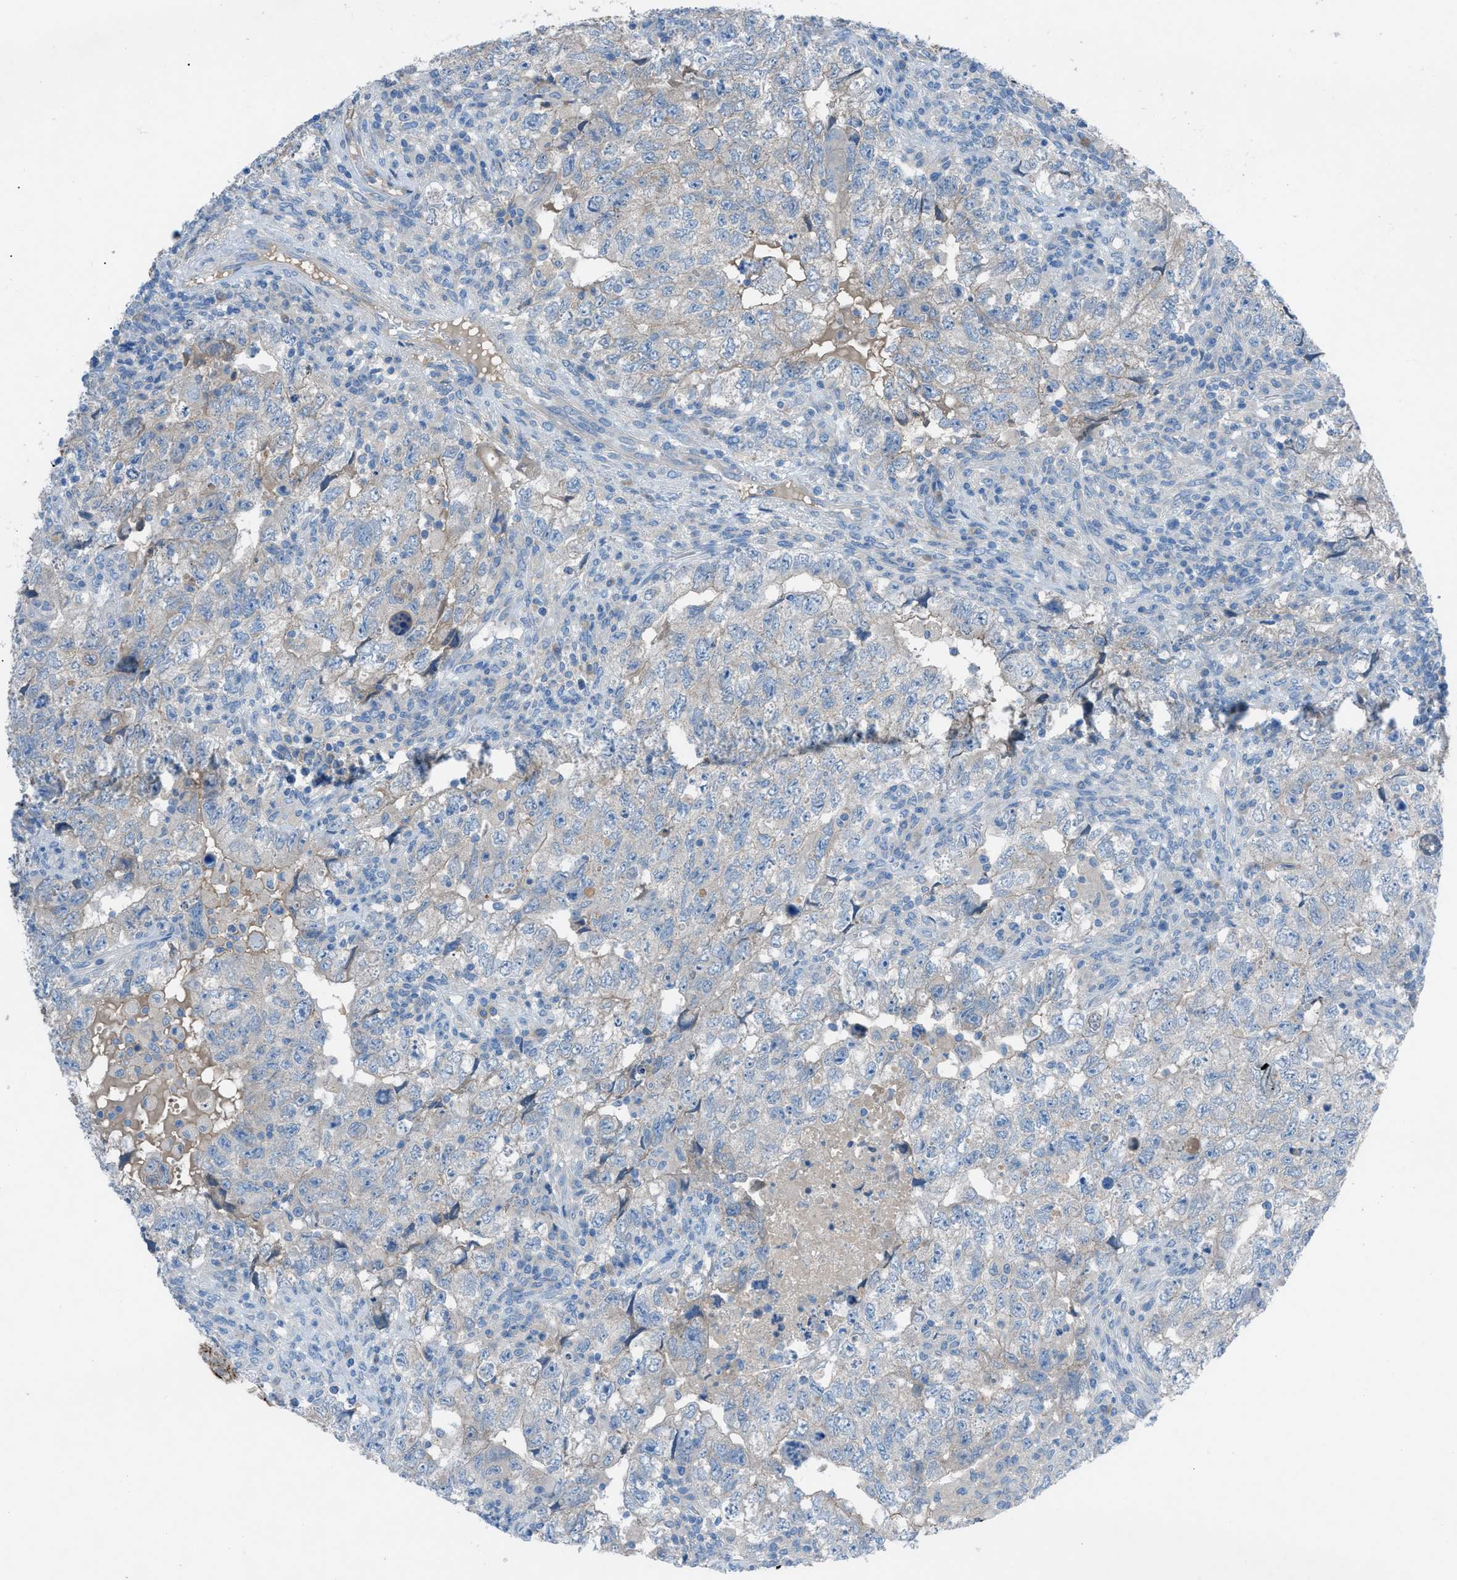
{"staining": {"intensity": "weak", "quantity": ">75%", "location": "cytoplasmic/membranous"}, "tissue": "testis cancer", "cell_type": "Tumor cells", "image_type": "cancer", "snomed": [{"axis": "morphology", "description": "Seminoma, NOS"}, {"axis": "topography", "description": "Testis"}], "caption": "Brown immunohistochemical staining in seminoma (testis) reveals weak cytoplasmic/membranous staining in approximately >75% of tumor cells.", "gene": "C5AR2", "patient": {"sex": "male", "age": 22}}